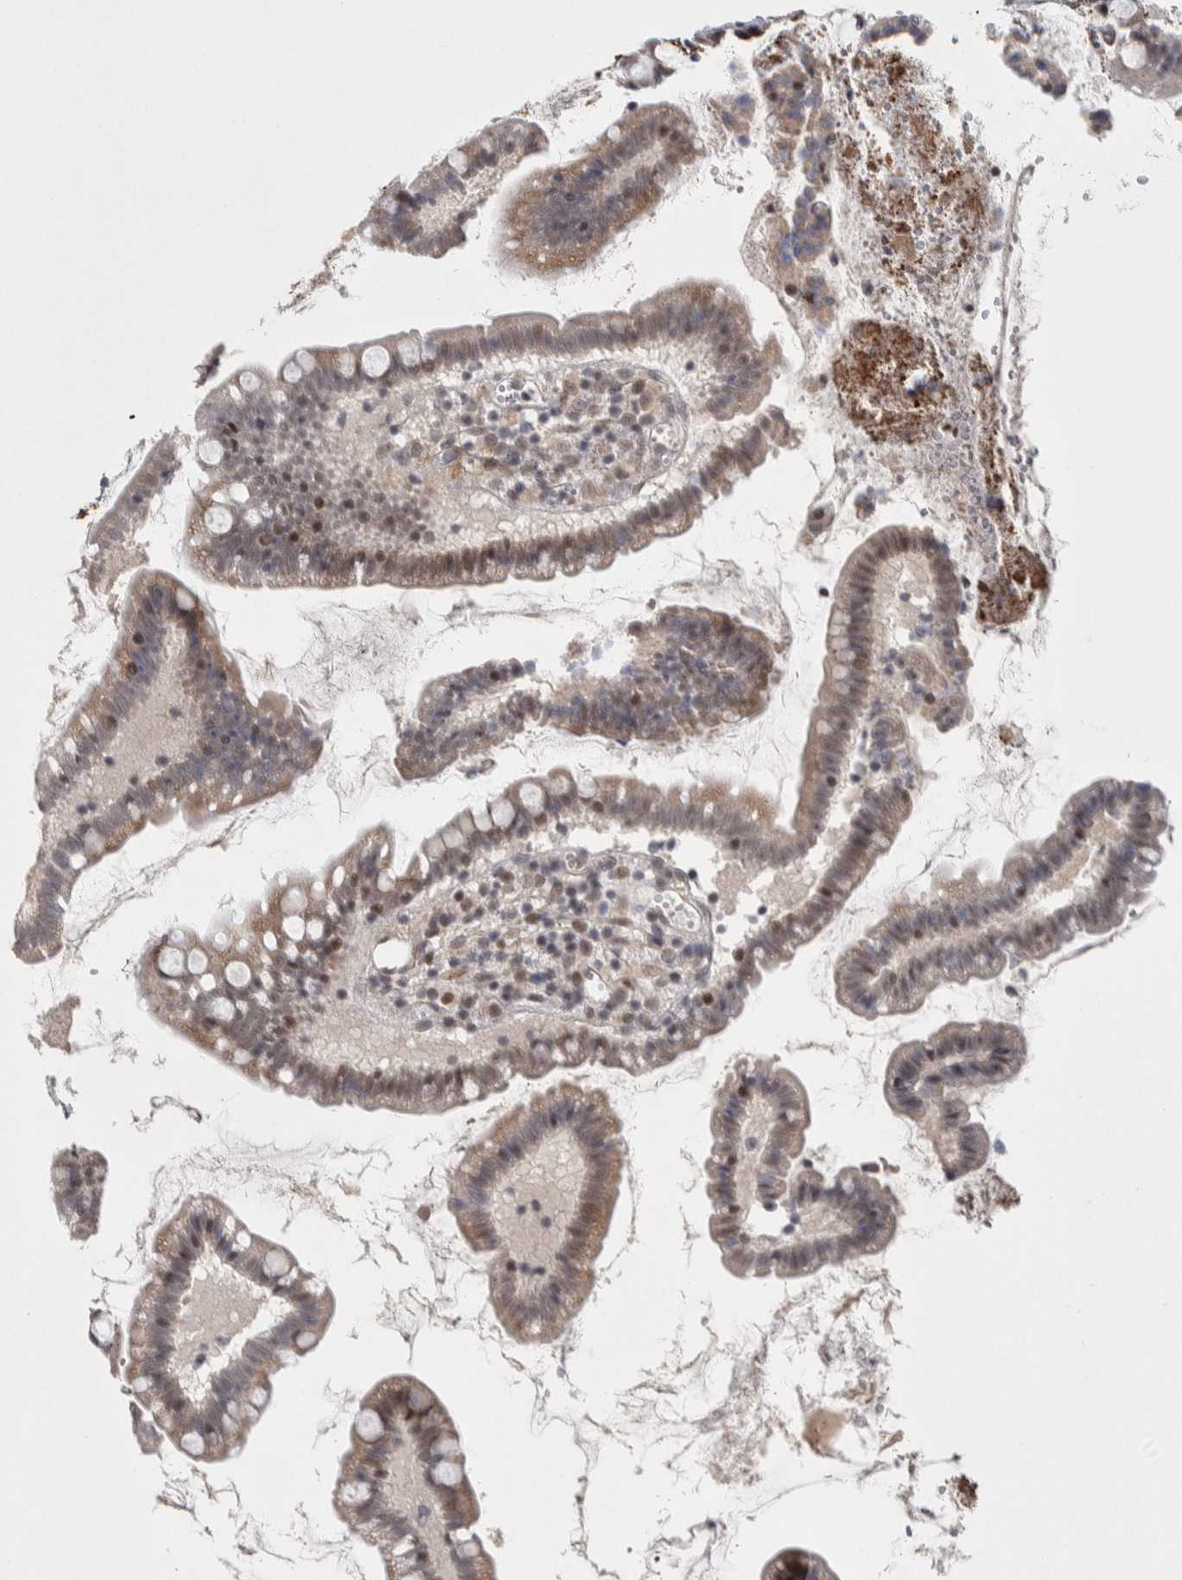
{"staining": {"intensity": "moderate", "quantity": "25%-75%", "location": "nuclear"}, "tissue": "small intestine", "cell_type": "Glandular cells", "image_type": "normal", "snomed": [{"axis": "morphology", "description": "Normal tissue, NOS"}, {"axis": "topography", "description": "Small intestine"}], "caption": "Immunohistochemistry (IHC) (DAB (3,3'-diaminobenzidine)) staining of normal small intestine exhibits moderate nuclear protein expression in approximately 25%-75% of glandular cells. The staining was performed using DAB (3,3'-diaminobenzidine), with brown indicating positive protein expression. Nuclei are stained blue with hematoxylin.", "gene": "ASPN", "patient": {"sex": "female", "age": 84}}